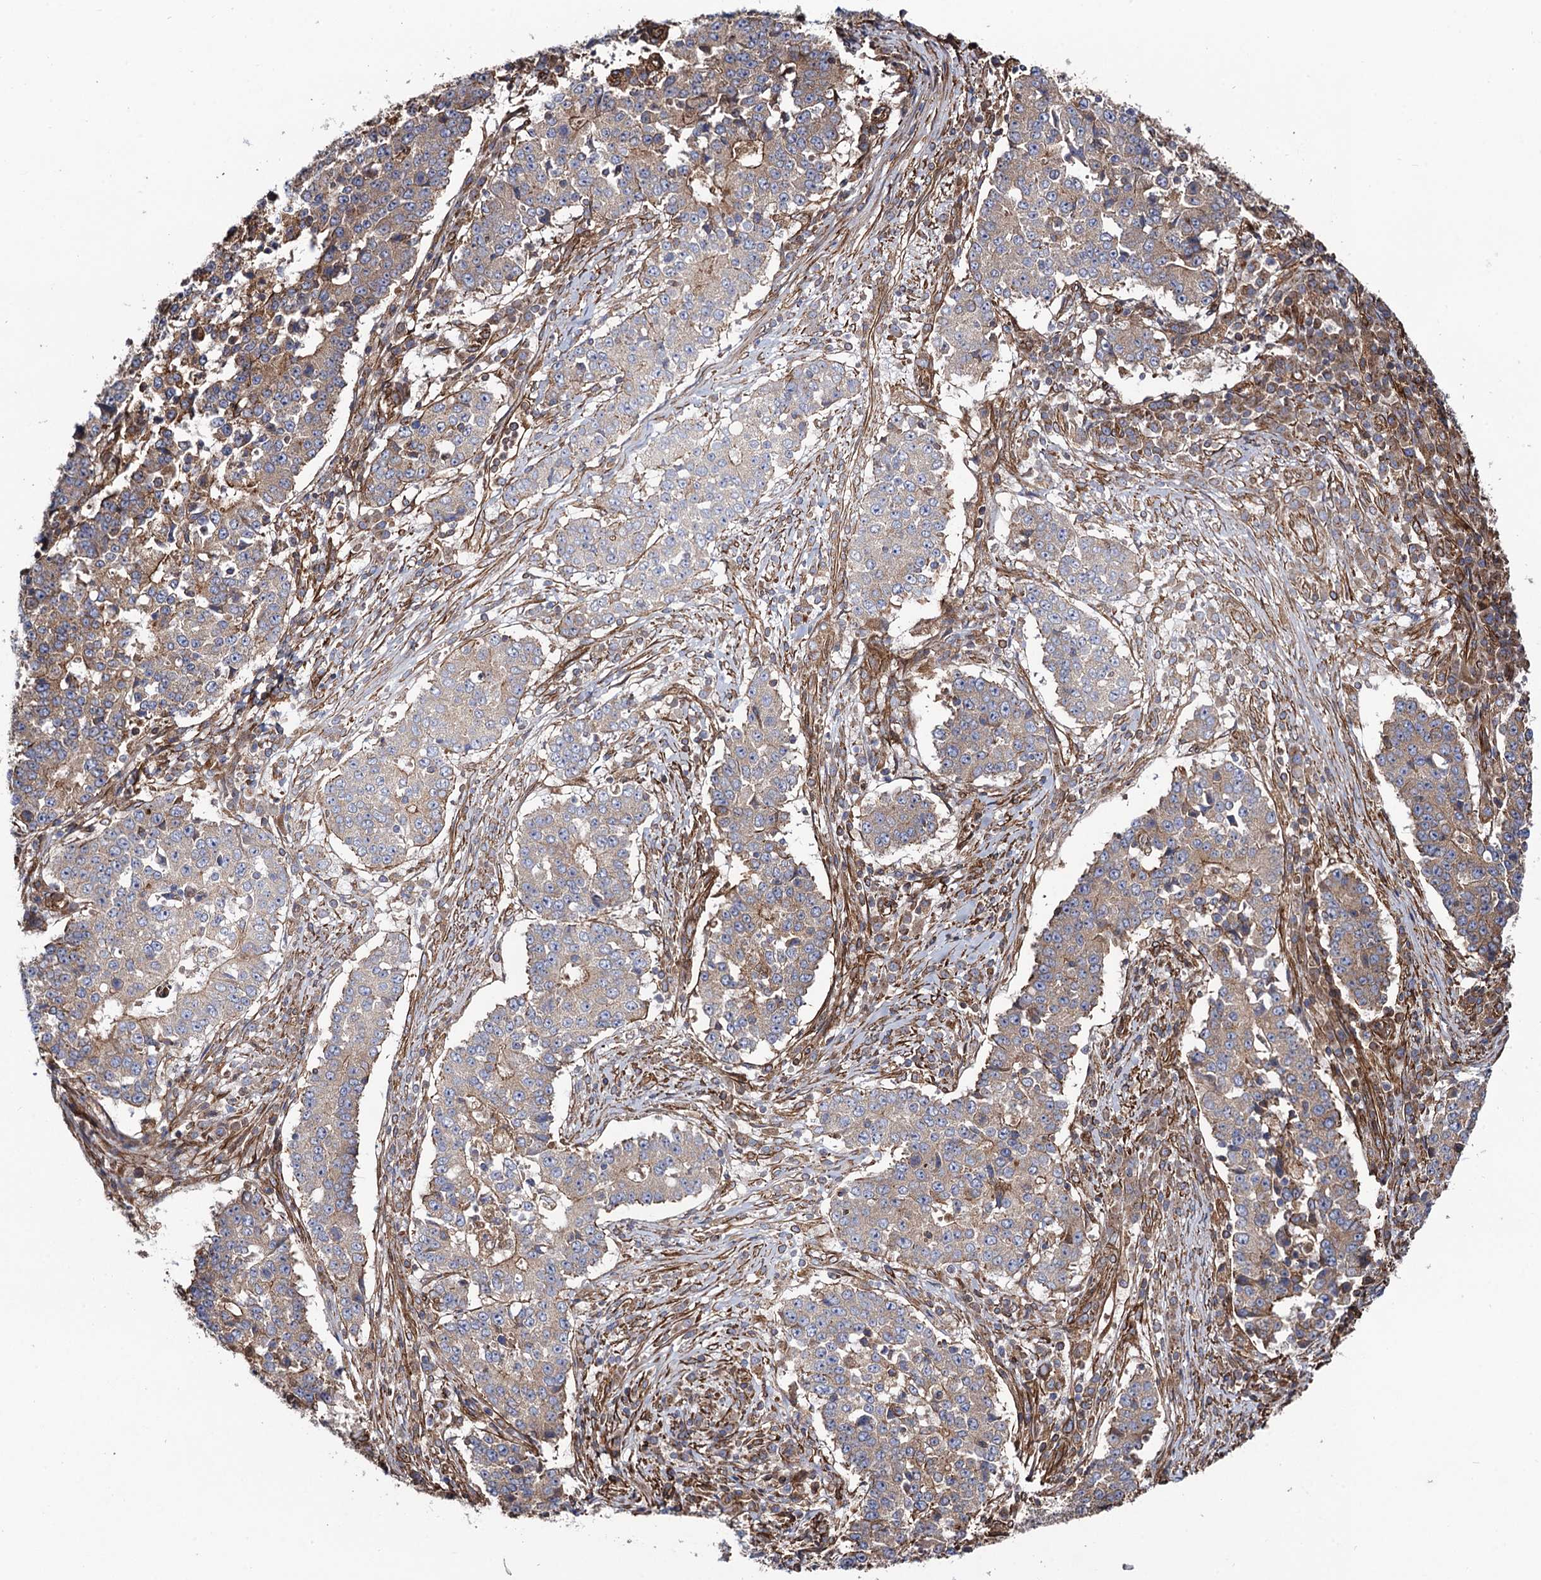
{"staining": {"intensity": "moderate", "quantity": "25%-75%", "location": "cytoplasmic/membranous"}, "tissue": "stomach cancer", "cell_type": "Tumor cells", "image_type": "cancer", "snomed": [{"axis": "morphology", "description": "Adenocarcinoma, NOS"}, {"axis": "topography", "description": "Stomach"}], "caption": "A brown stain shows moderate cytoplasmic/membranous staining of a protein in human stomach cancer (adenocarcinoma) tumor cells. (brown staining indicates protein expression, while blue staining denotes nuclei).", "gene": "CIP2A", "patient": {"sex": "male", "age": 59}}